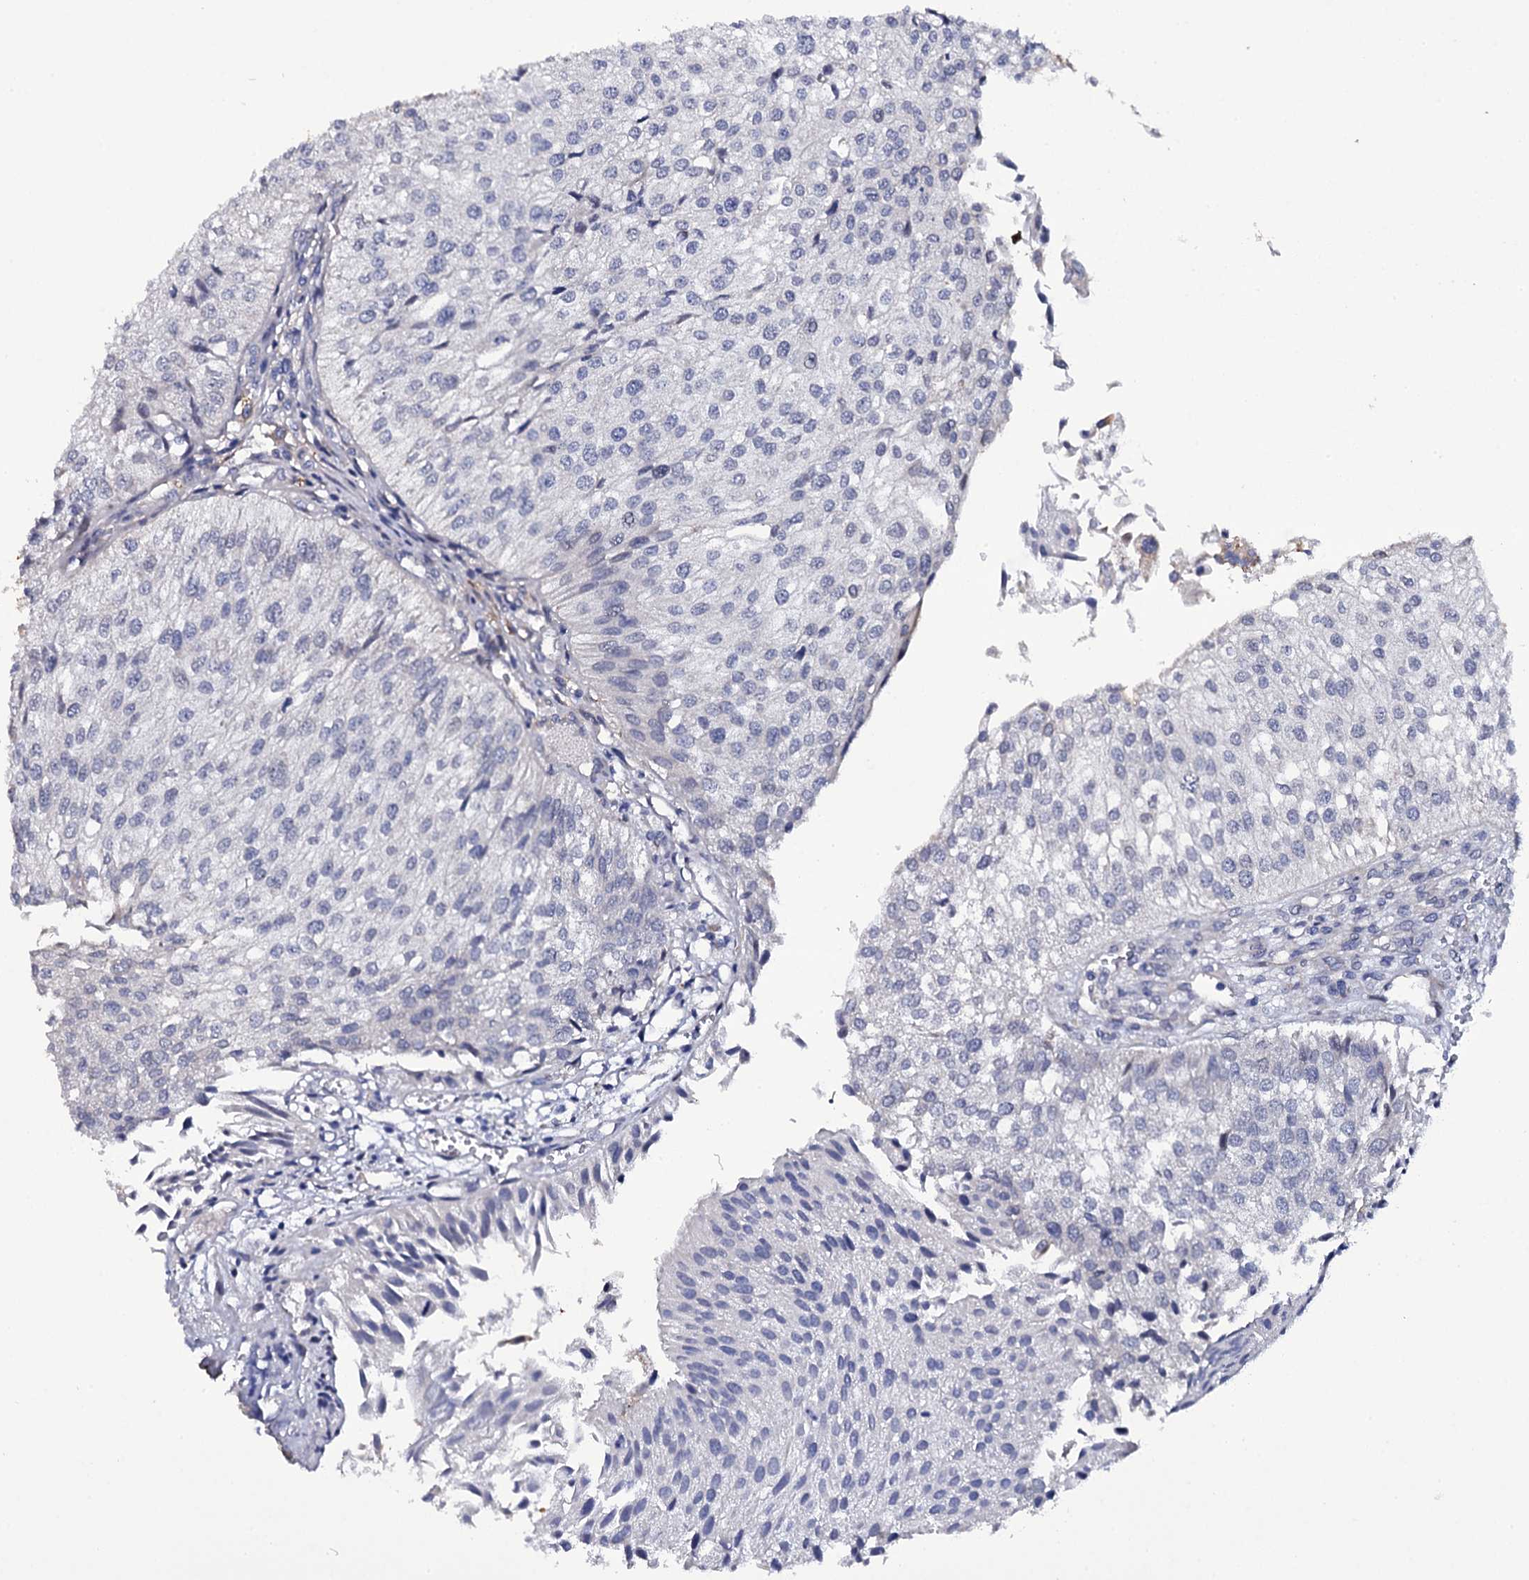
{"staining": {"intensity": "negative", "quantity": "none", "location": "none"}, "tissue": "urothelial cancer", "cell_type": "Tumor cells", "image_type": "cancer", "snomed": [{"axis": "morphology", "description": "Urothelial carcinoma, Low grade"}, {"axis": "topography", "description": "Urinary bladder"}], "caption": "An immunohistochemistry photomicrograph of urothelial cancer is shown. There is no staining in tumor cells of urothelial cancer.", "gene": "TTC23", "patient": {"sex": "female", "age": 89}}